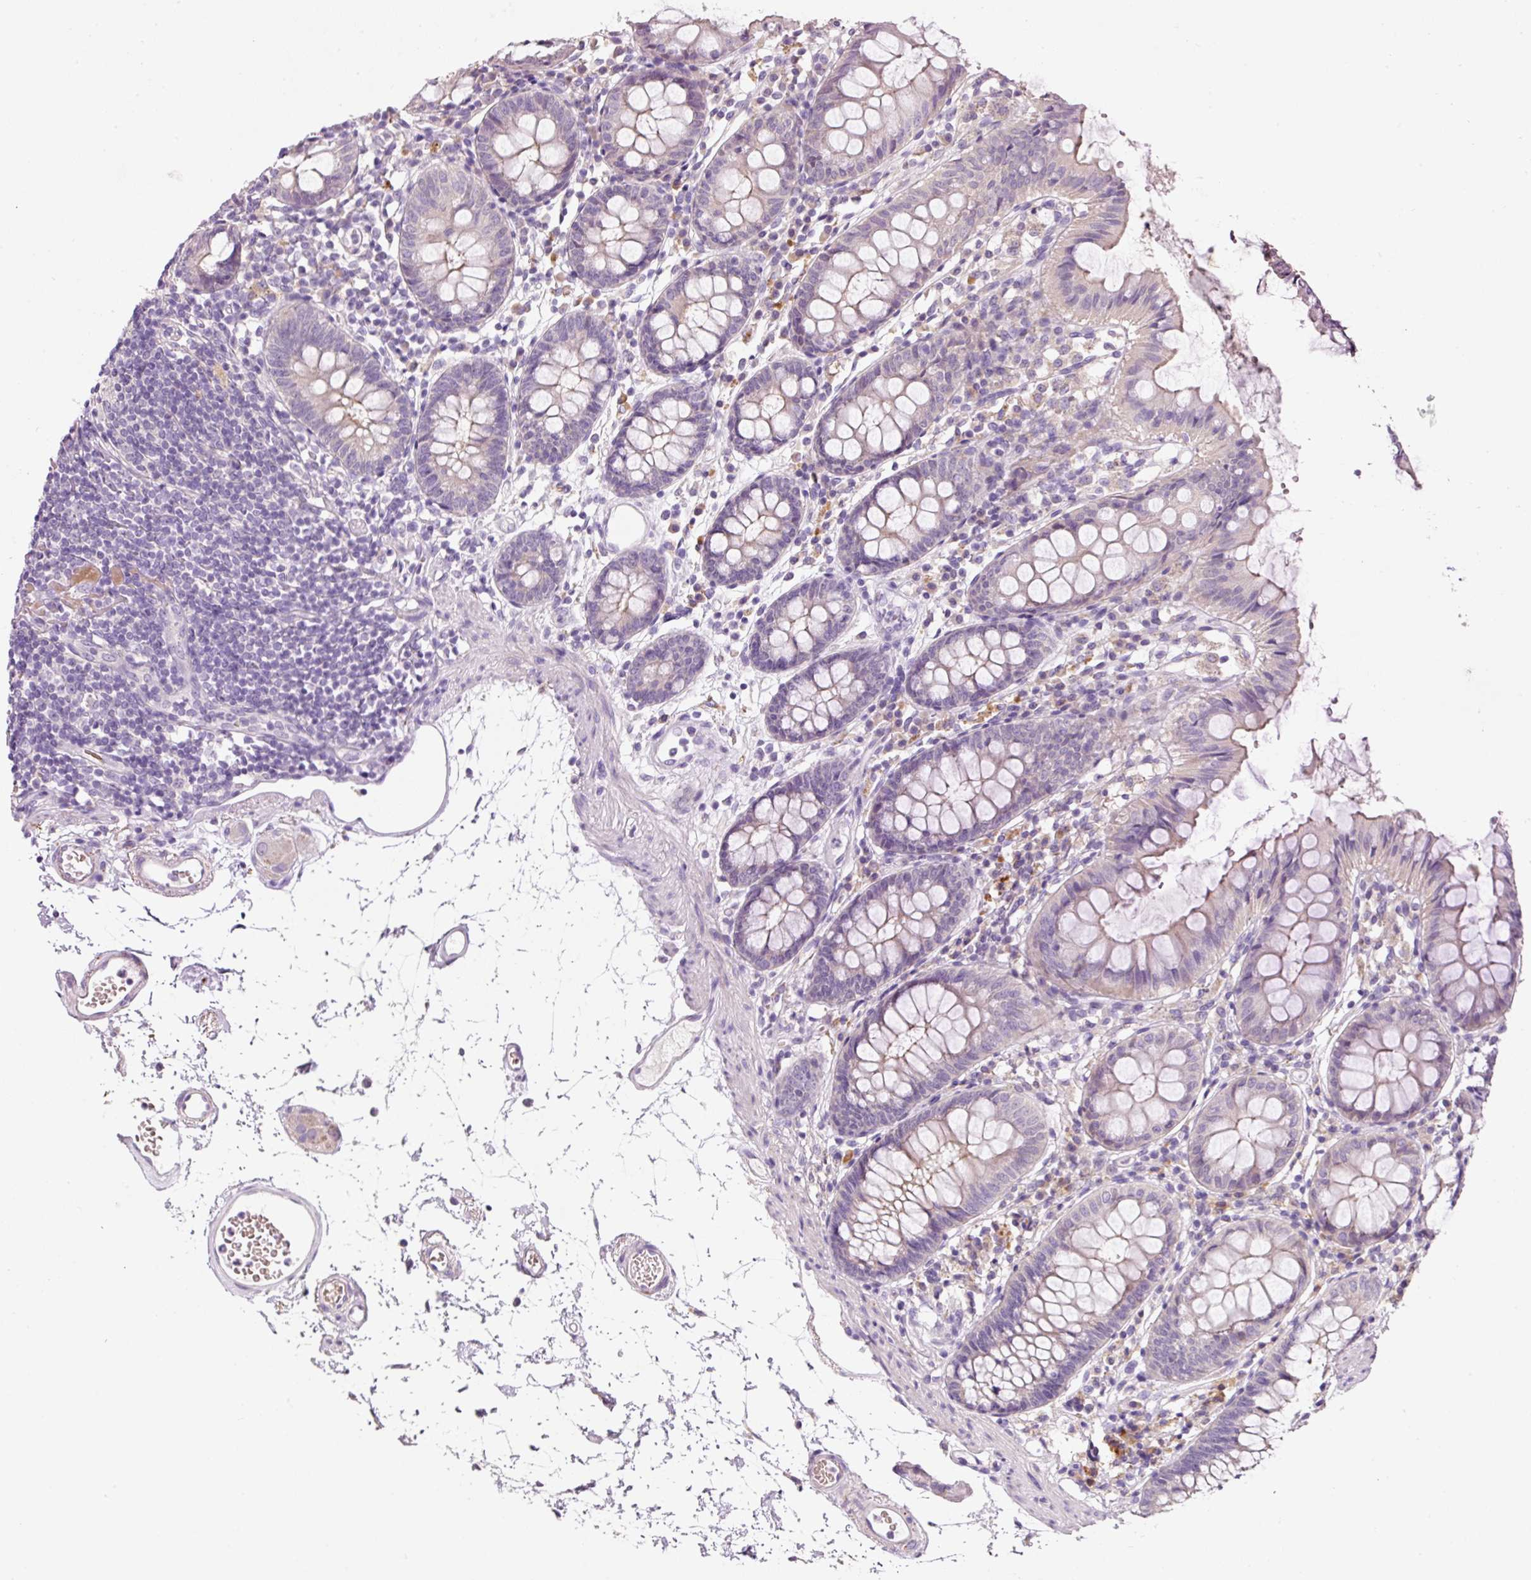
{"staining": {"intensity": "negative", "quantity": "none", "location": "none"}, "tissue": "colon", "cell_type": "Endothelial cells", "image_type": "normal", "snomed": [{"axis": "morphology", "description": "Normal tissue, NOS"}, {"axis": "topography", "description": "Colon"}], "caption": "There is no significant positivity in endothelial cells of colon. (Stains: DAB IHC with hematoxylin counter stain, Microscopy: brightfield microscopy at high magnification).", "gene": "TENT5C", "patient": {"sex": "female", "age": 84}}